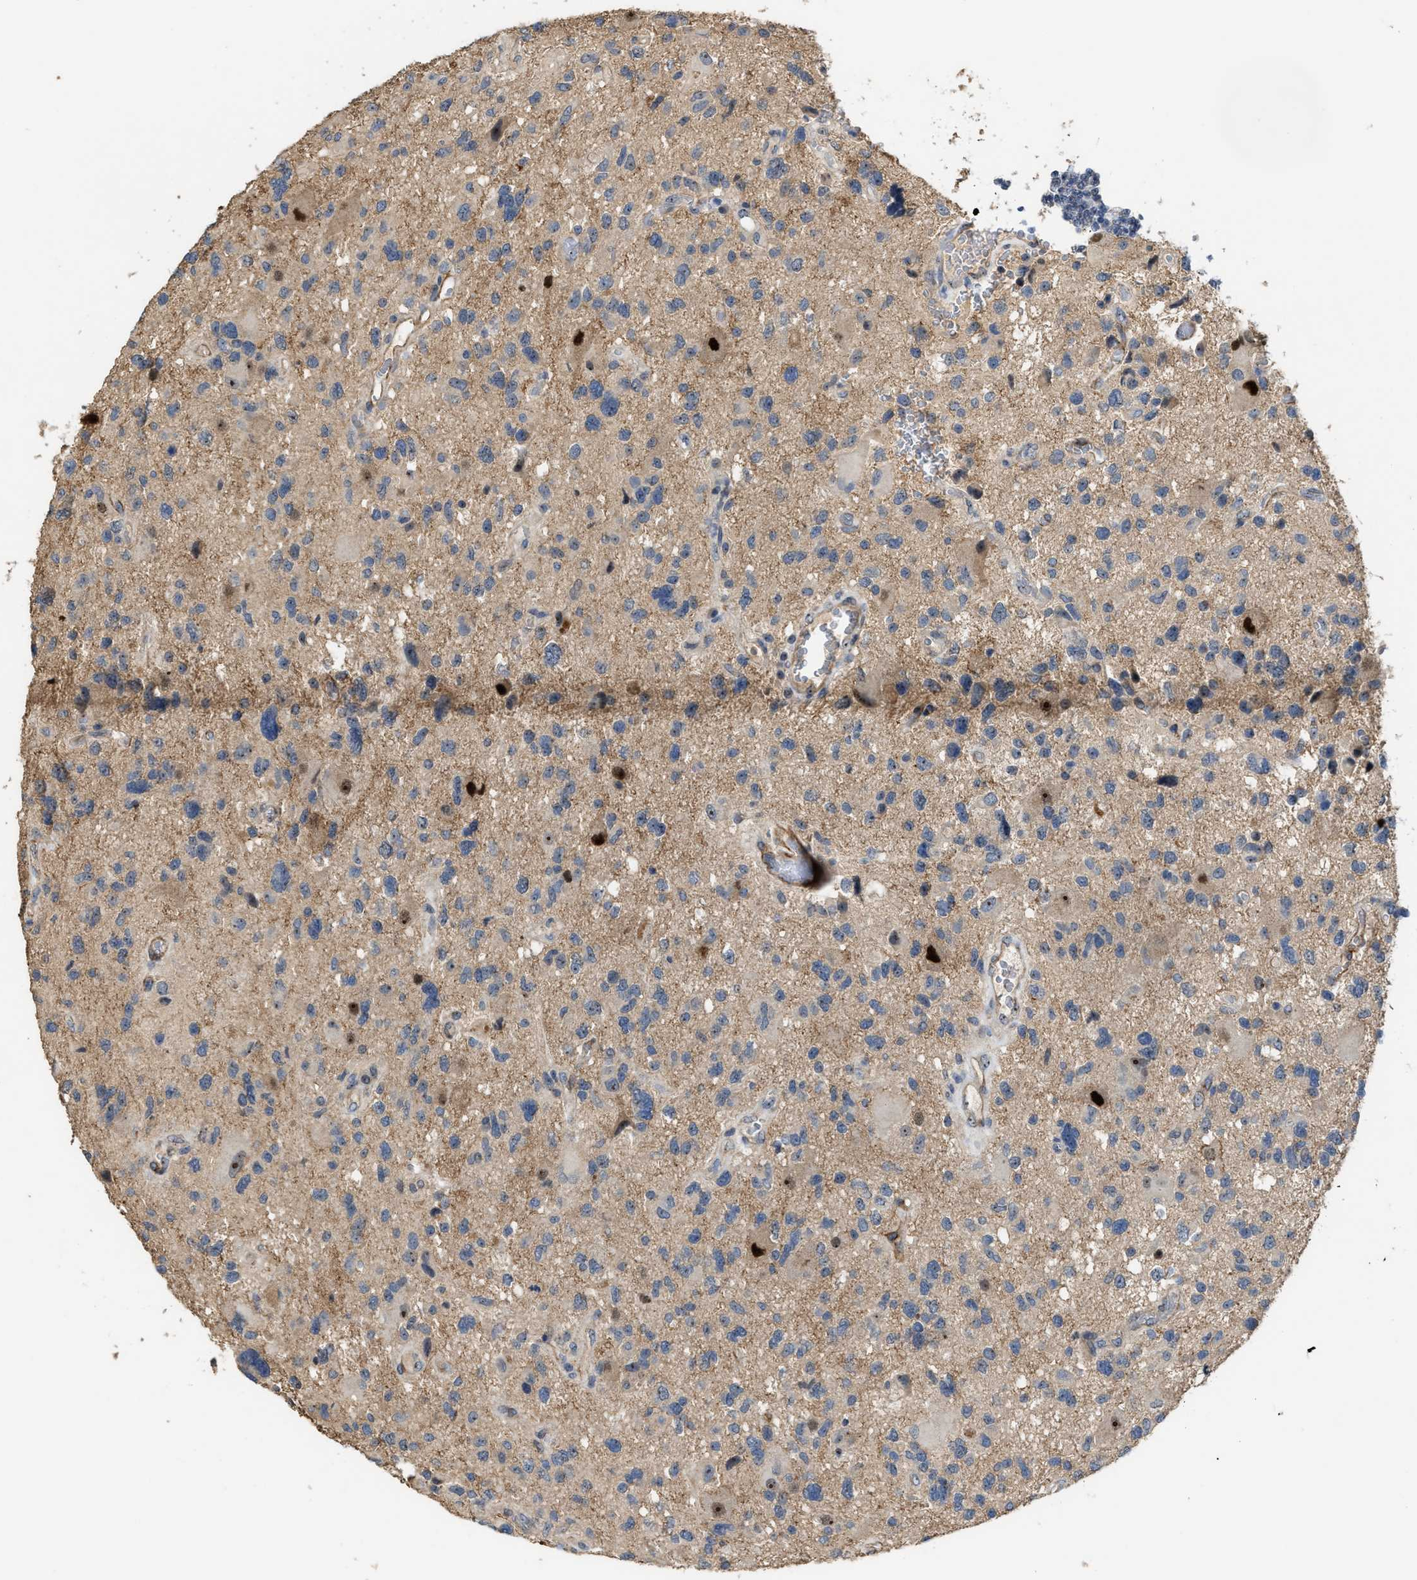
{"staining": {"intensity": "weak", "quantity": "<25%", "location": "cytoplasmic/membranous"}, "tissue": "glioma", "cell_type": "Tumor cells", "image_type": "cancer", "snomed": [{"axis": "morphology", "description": "Glioma, malignant, High grade"}, {"axis": "topography", "description": "Brain"}], "caption": "Glioma was stained to show a protein in brown. There is no significant expression in tumor cells.", "gene": "ZNF783", "patient": {"sex": "male", "age": 33}}